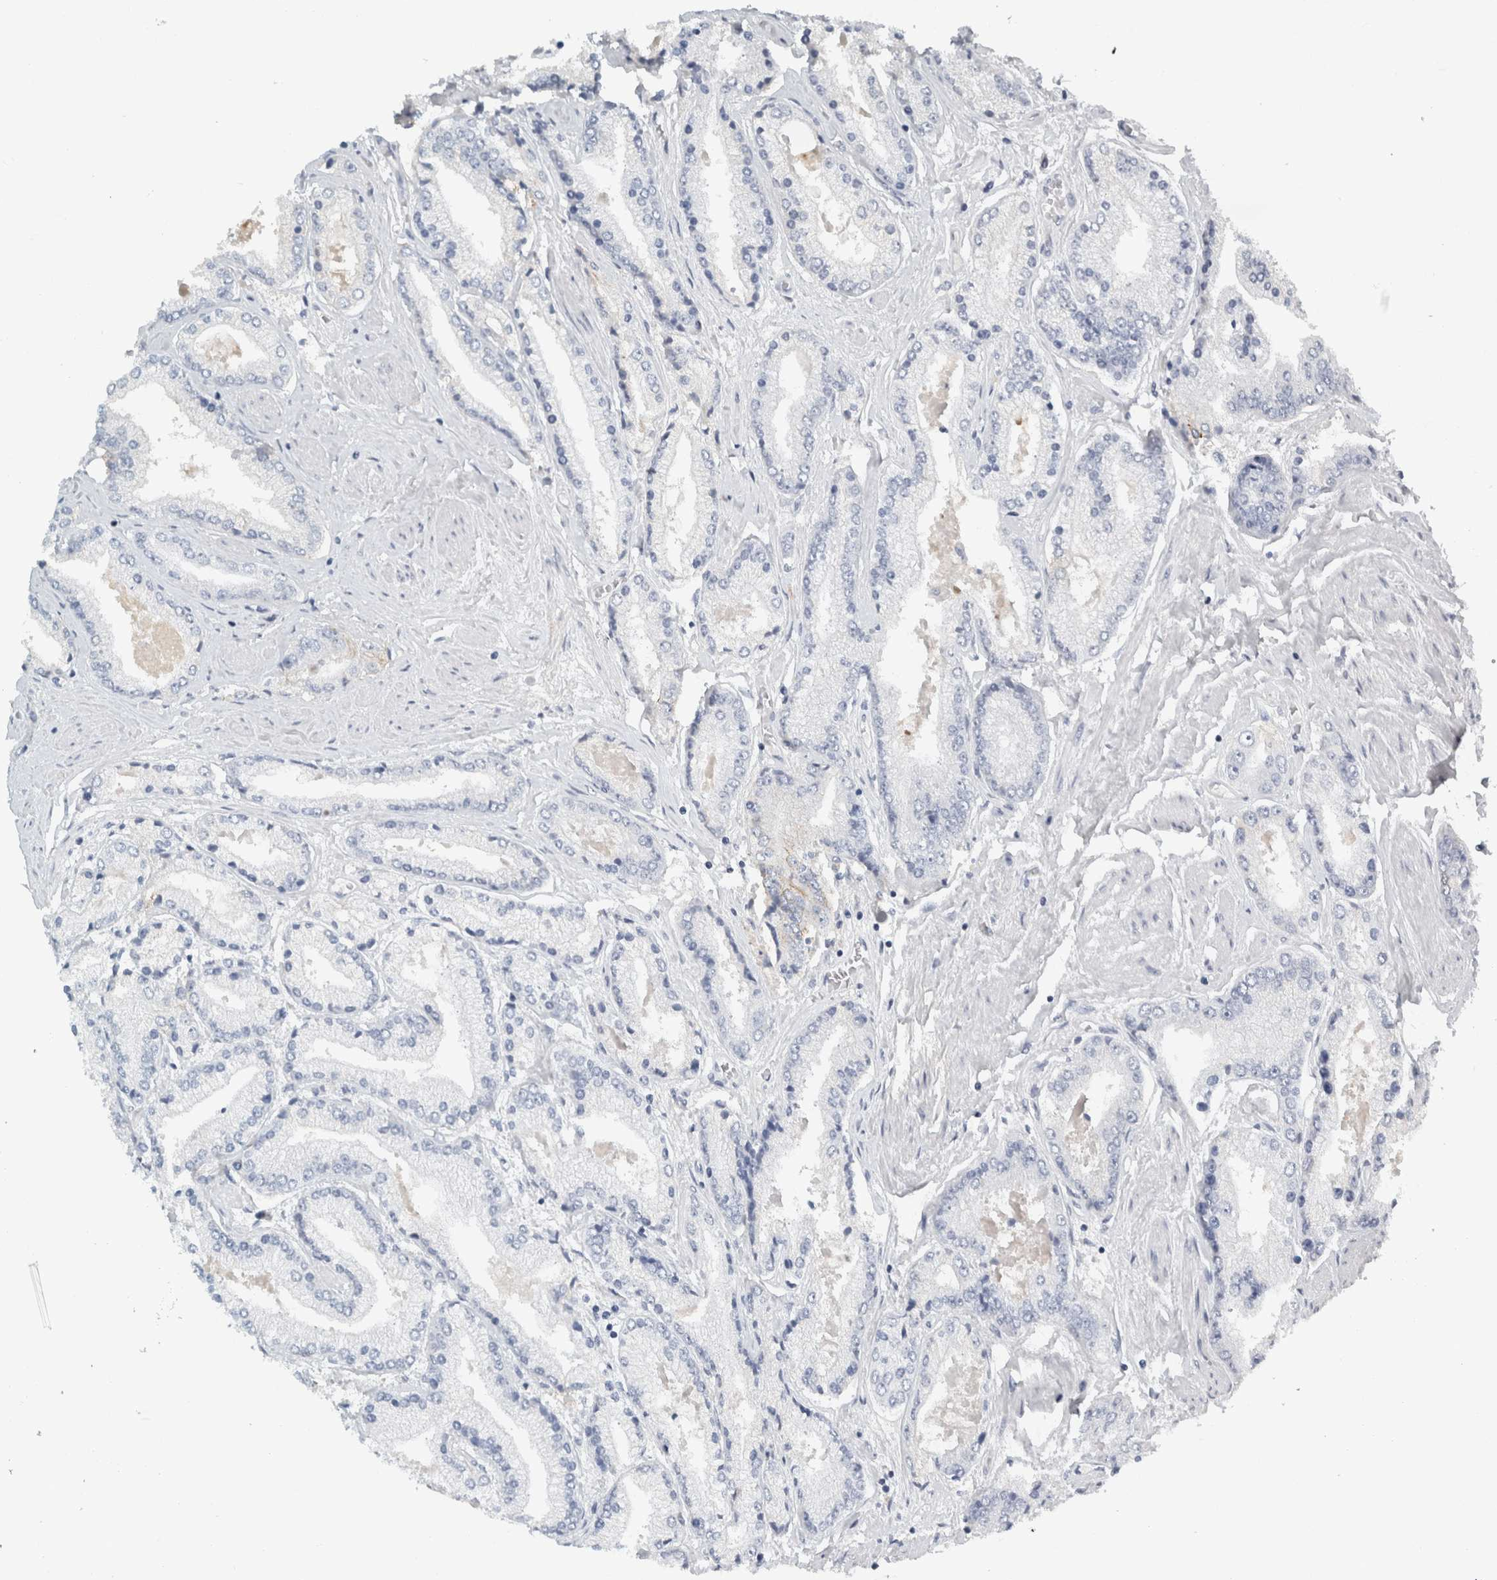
{"staining": {"intensity": "negative", "quantity": "none", "location": "none"}, "tissue": "prostate cancer", "cell_type": "Tumor cells", "image_type": "cancer", "snomed": [{"axis": "morphology", "description": "Adenocarcinoma, High grade"}, {"axis": "topography", "description": "Prostate"}], "caption": "The IHC micrograph has no significant expression in tumor cells of prostate cancer (adenocarcinoma (high-grade)) tissue.", "gene": "TSPAN8", "patient": {"sex": "male", "age": 59}}